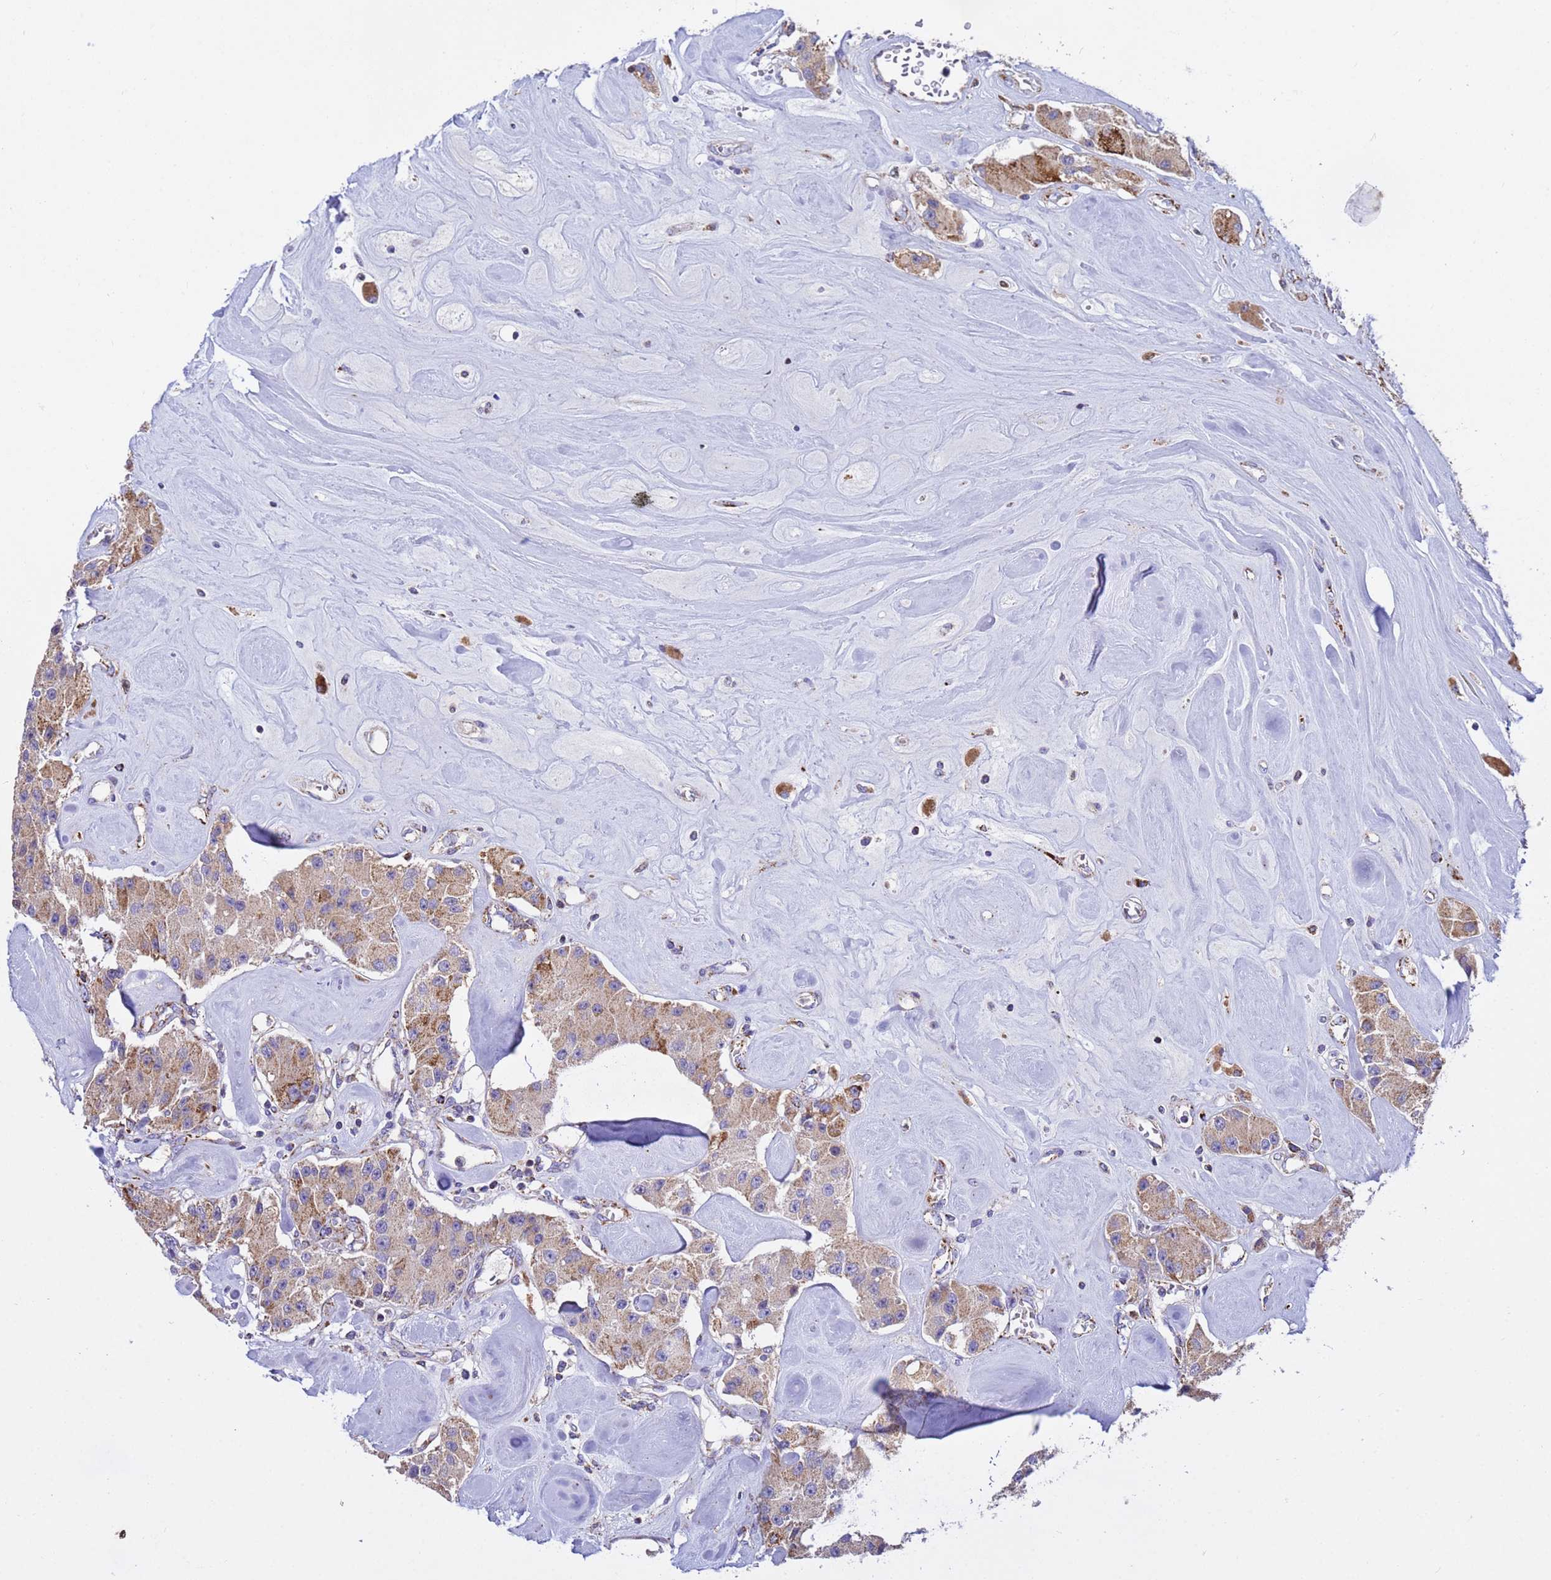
{"staining": {"intensity": "moderate", "quantity": "25%-75%", "location": "cytoplasmic/membranous"}, "tissue": "carcinoid", "cell_type": "Tumor cells", "image_type": "cancer", "snomed": [{"axis": "morphology", "description": "Carcinoid, malignant, NOS"}, {"axis": "topography", "description": "Pancreas"}], "caption": "Immunohistochemical staining of carcinoid exhibits medium levels of moderate cytoplasmic/membranous staining in about 25%-75% of tumor cells.", "gene": "TUBGCP3", "patient": {"sex": "male", "age": 41}}